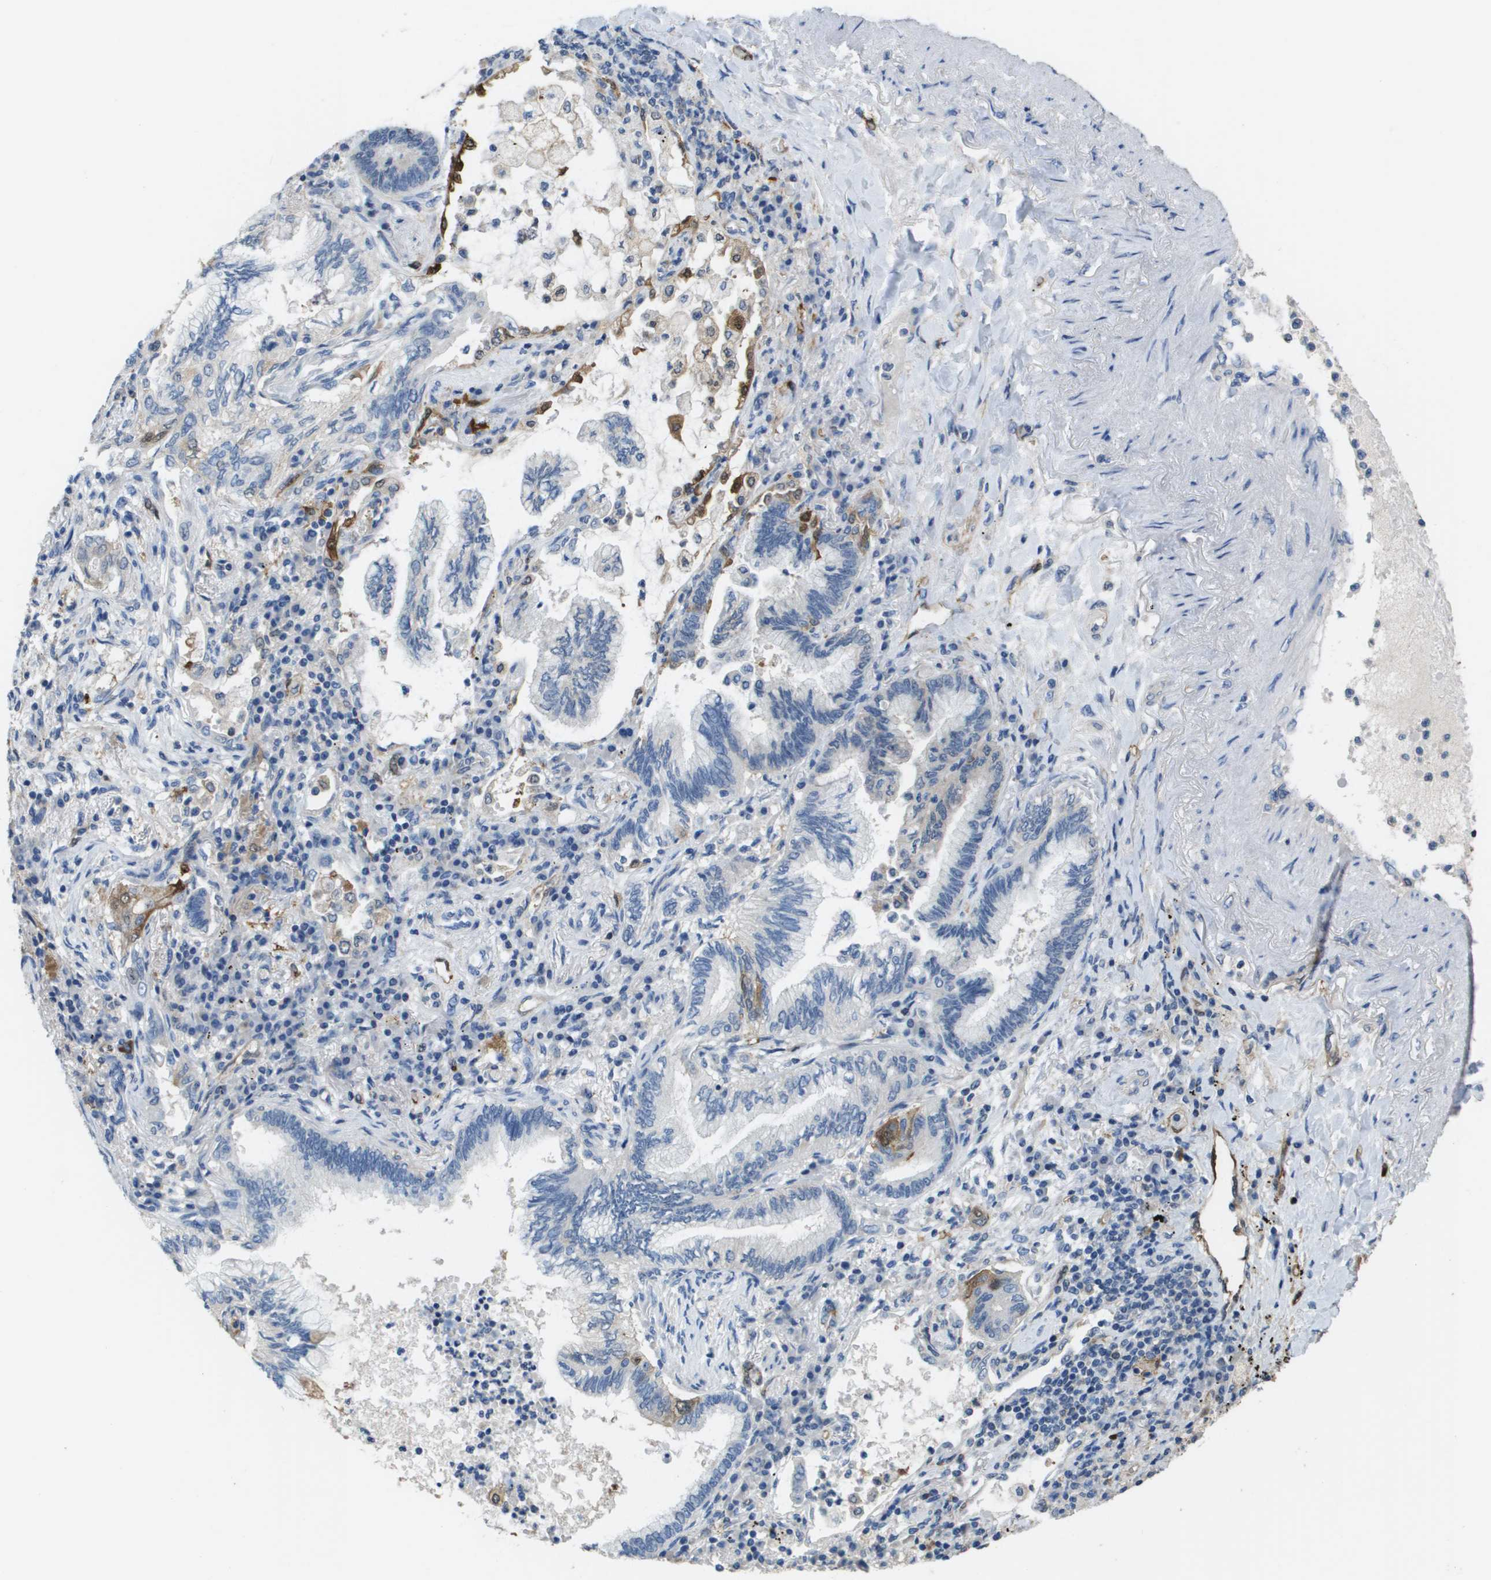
{"staining": {"intensity": "negative", "quantity": "none", "location": "none"}, "tissue": "lung cancer", "cell_type": "Tumor cells", "image_type": "cancer", "snomed": [{"axis": "morphology", "description": "Normal tissue, NOS"}, {"axis": "morphology", "description": "Adenocarcinoma, NOS"}, {"axis": "topography", "description": "Bronchus"}, {"axis": "topography", "description": "Lung"}], "caption": "This is a image of immunohistochemistry (IHC) staining of lung cancer, which shows no expression in tumor cells.", "gene": "FABP5", "patient": {"sex": "female", "age": 70}}